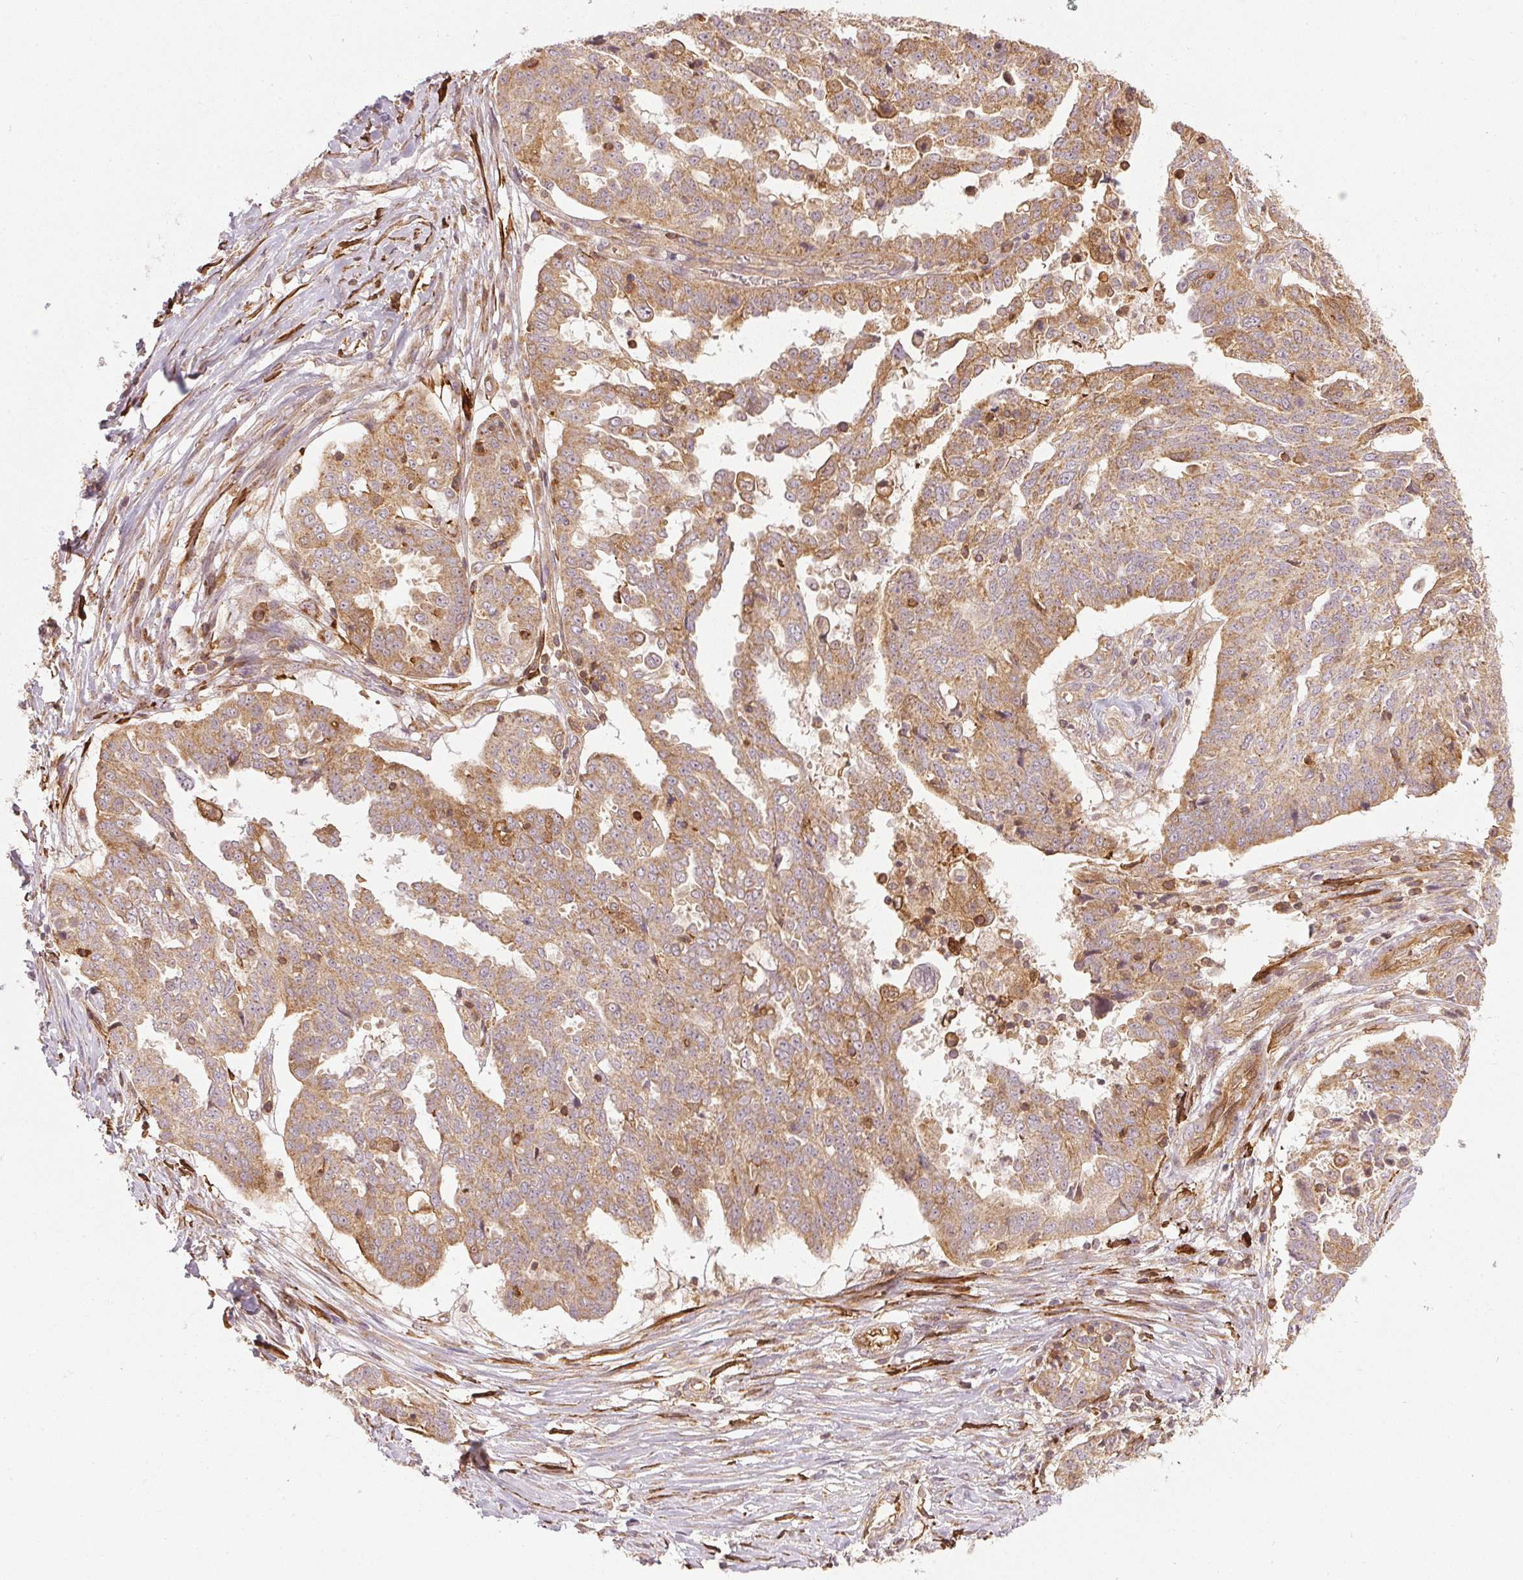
{"staining": {"intensity": "moderate", "quantity": ">75%", "location": "cytoplasmic/membranous"}, "tissue": "ovarian cancer", "cell_type": "Tumor cells", "image_type": "cancer", "snomed": [{"axis": "morphology", "description": "Cystadenocarcinoma, serous, NOS"}, {"axis": "topography", "description": "Ovary"}], "caption": "Brown immunohistochemical staining in ovarian serous cystadenocarcinoma displays moderate cytoplasmic/membranous staining in approximately >75% of tumor cells.", "gene": "NADK2", "patient": {"sex": "female", "age": 67}}